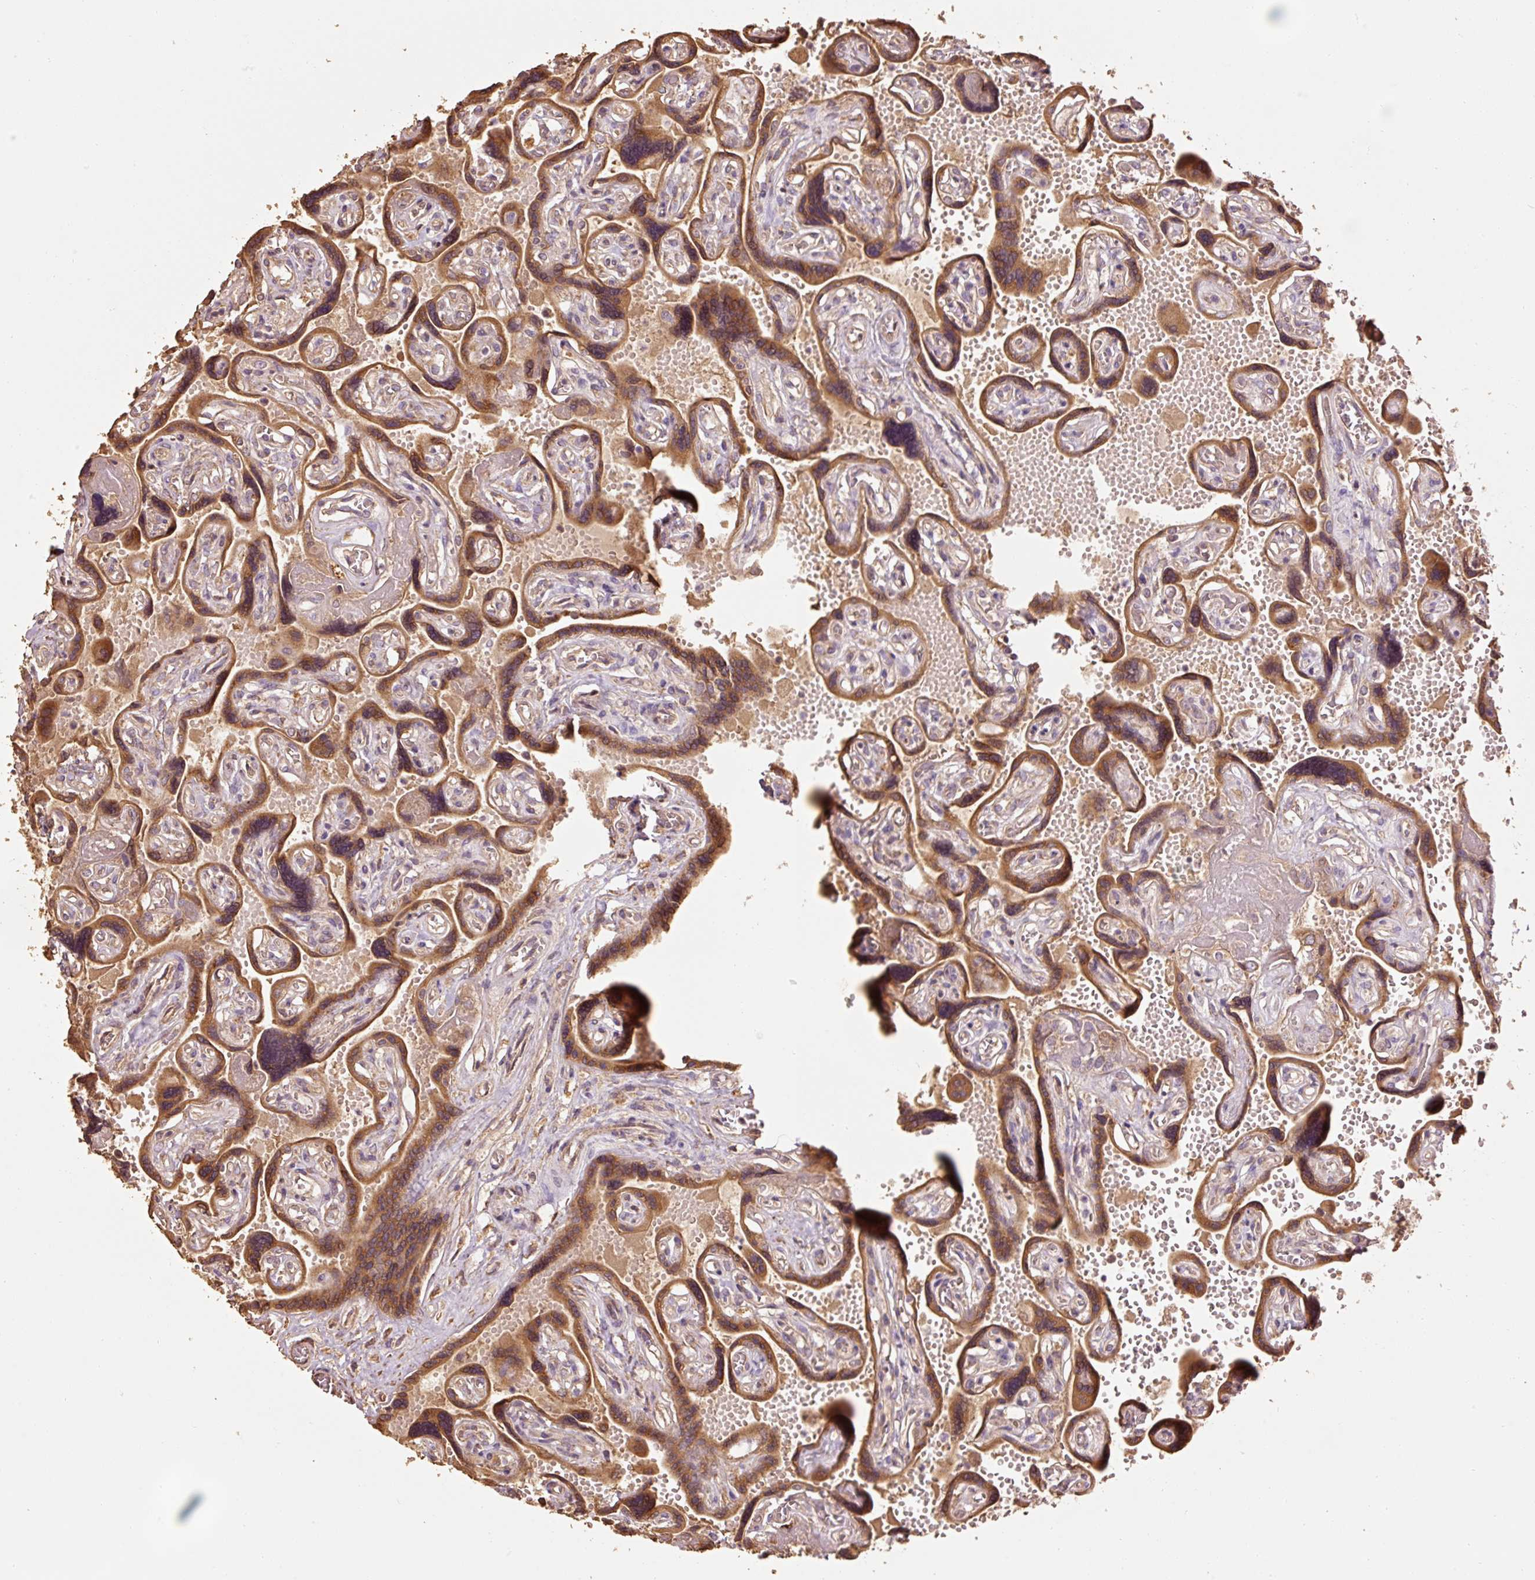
{"staining": {"intensity": "moderate", "quantity": ">75%", "location": "cytoplasmic/membranous"}, "tissue": "placenta", "cell_type": "Trophoblastic cells", "image_type": "normal", "snomed": [{"axis": "morphology", "description": "Normal tissue, NOS"}, {"axis": "topography", "description": "Placenta"}], "caption": "Moderate cytoplasmic/membranous protein positivity is appreciated in approximately >75% of trophoblastic cells in placenta. (DAB (3,3'-diaminobenzidine) = brown stain, brightfield microscopy at high magnification).", "gene": "EFHC1", "patient": {"sex": "female", "age": 32}}